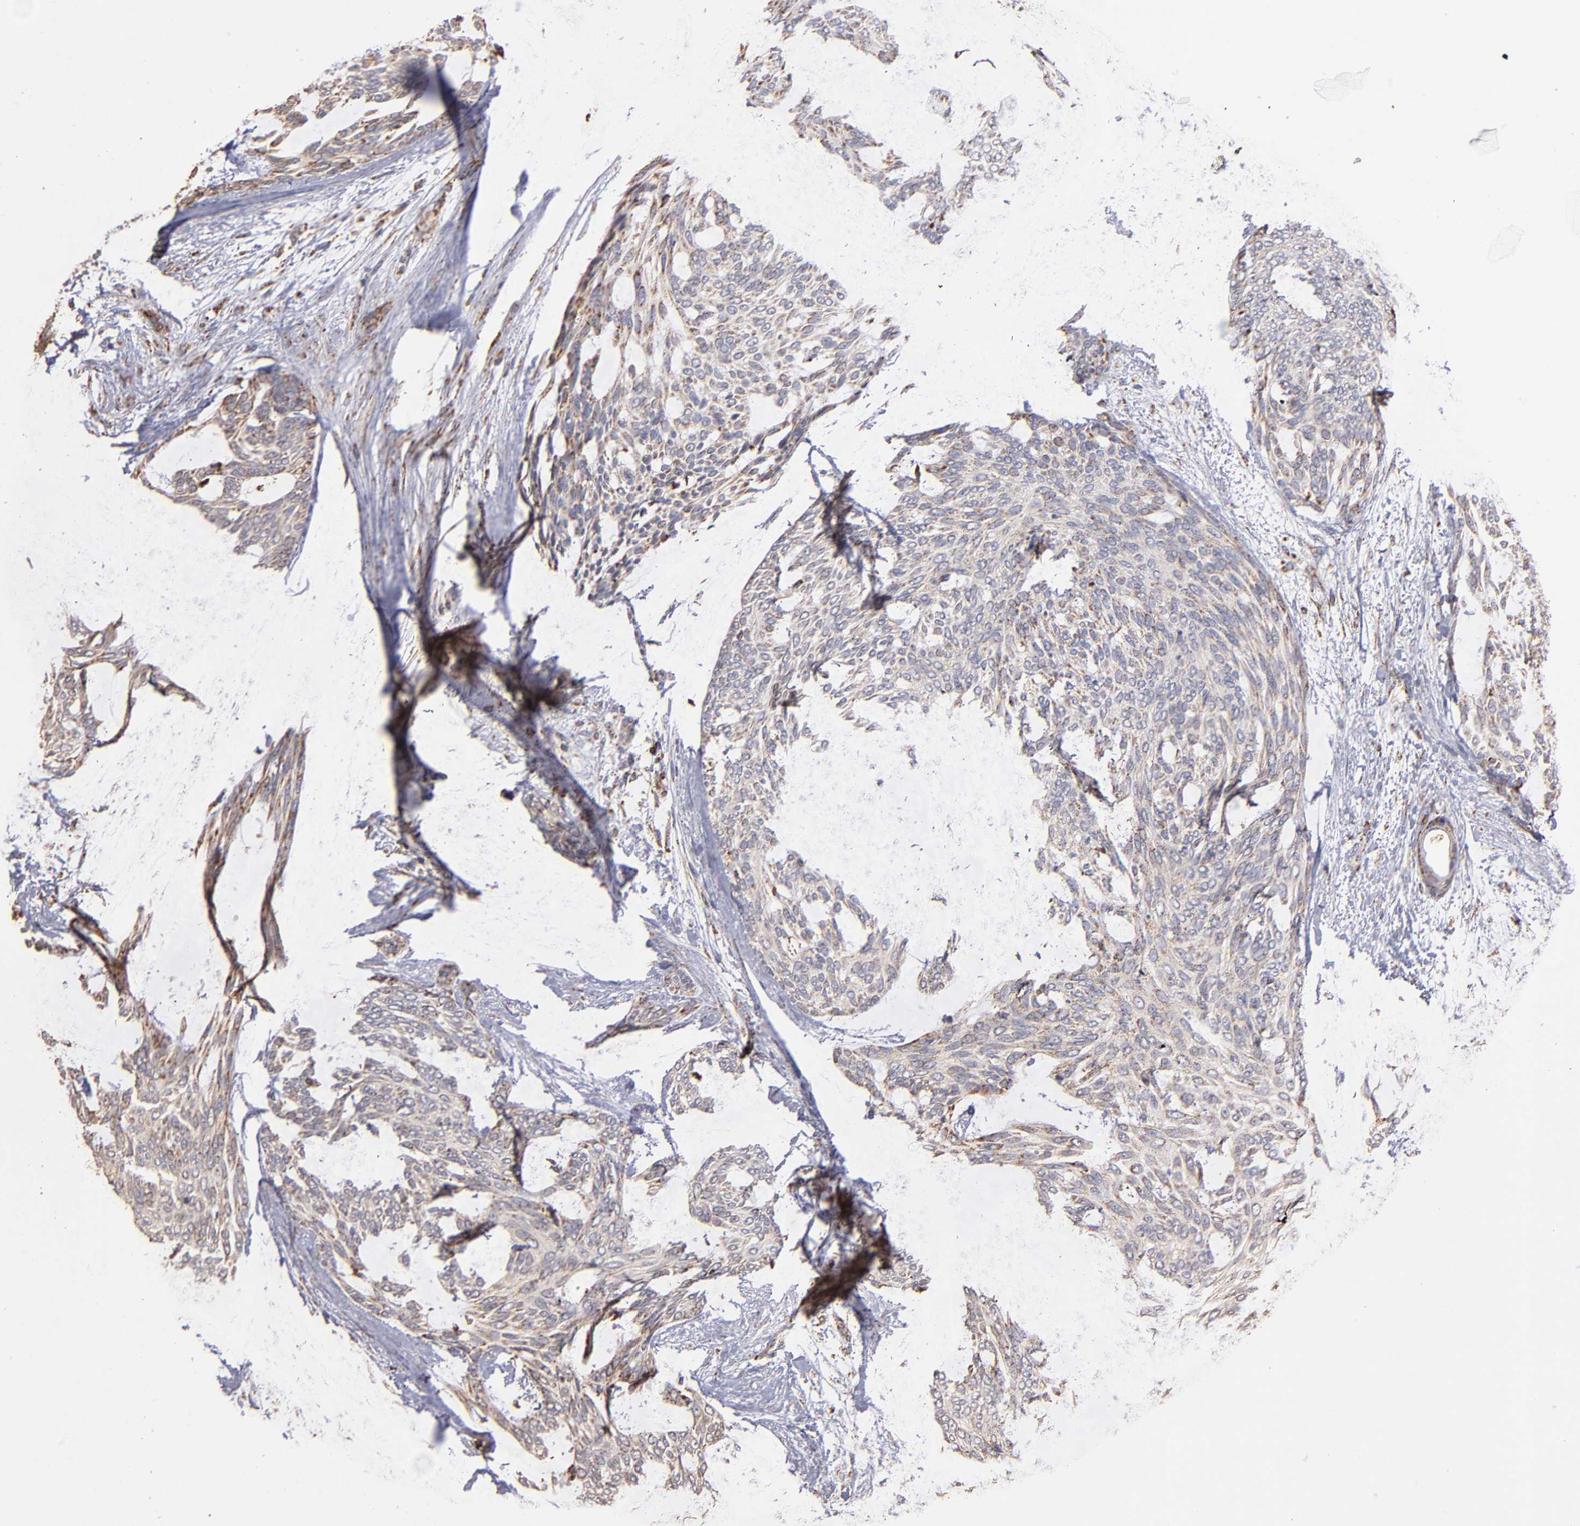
{"staining": {"intensity": "weak", "quantity": ">75%", "location": "cytoplasmic/membranous"}, "tissue": "skin cancer", "cell_type": "Tumor cells", "image_type": "cancer", "snomed": [{"axis": "morphology", "description": "Normal tissue, NOS"}, {"axis": "morphology", "description": "Basal cell carcinoma"}, {"axis": "topography", "description": "Skin"}], "caption": "DAB (3,3'-diaminobenzidine) immunohistochemical staining of human skin cancer (basal cell carcinoma) reveals weak cytoplasmic/membranous protein positivity in about >75% of tumor cells. The protein of interest is stained brown, and the nuclei are stained in blue (DAB (3,3'-diaminobenzidine) IHC with brightfield microscopy, high magnification).", "gene": "DLST", "patient": {"sex": "female", "age": 71}}